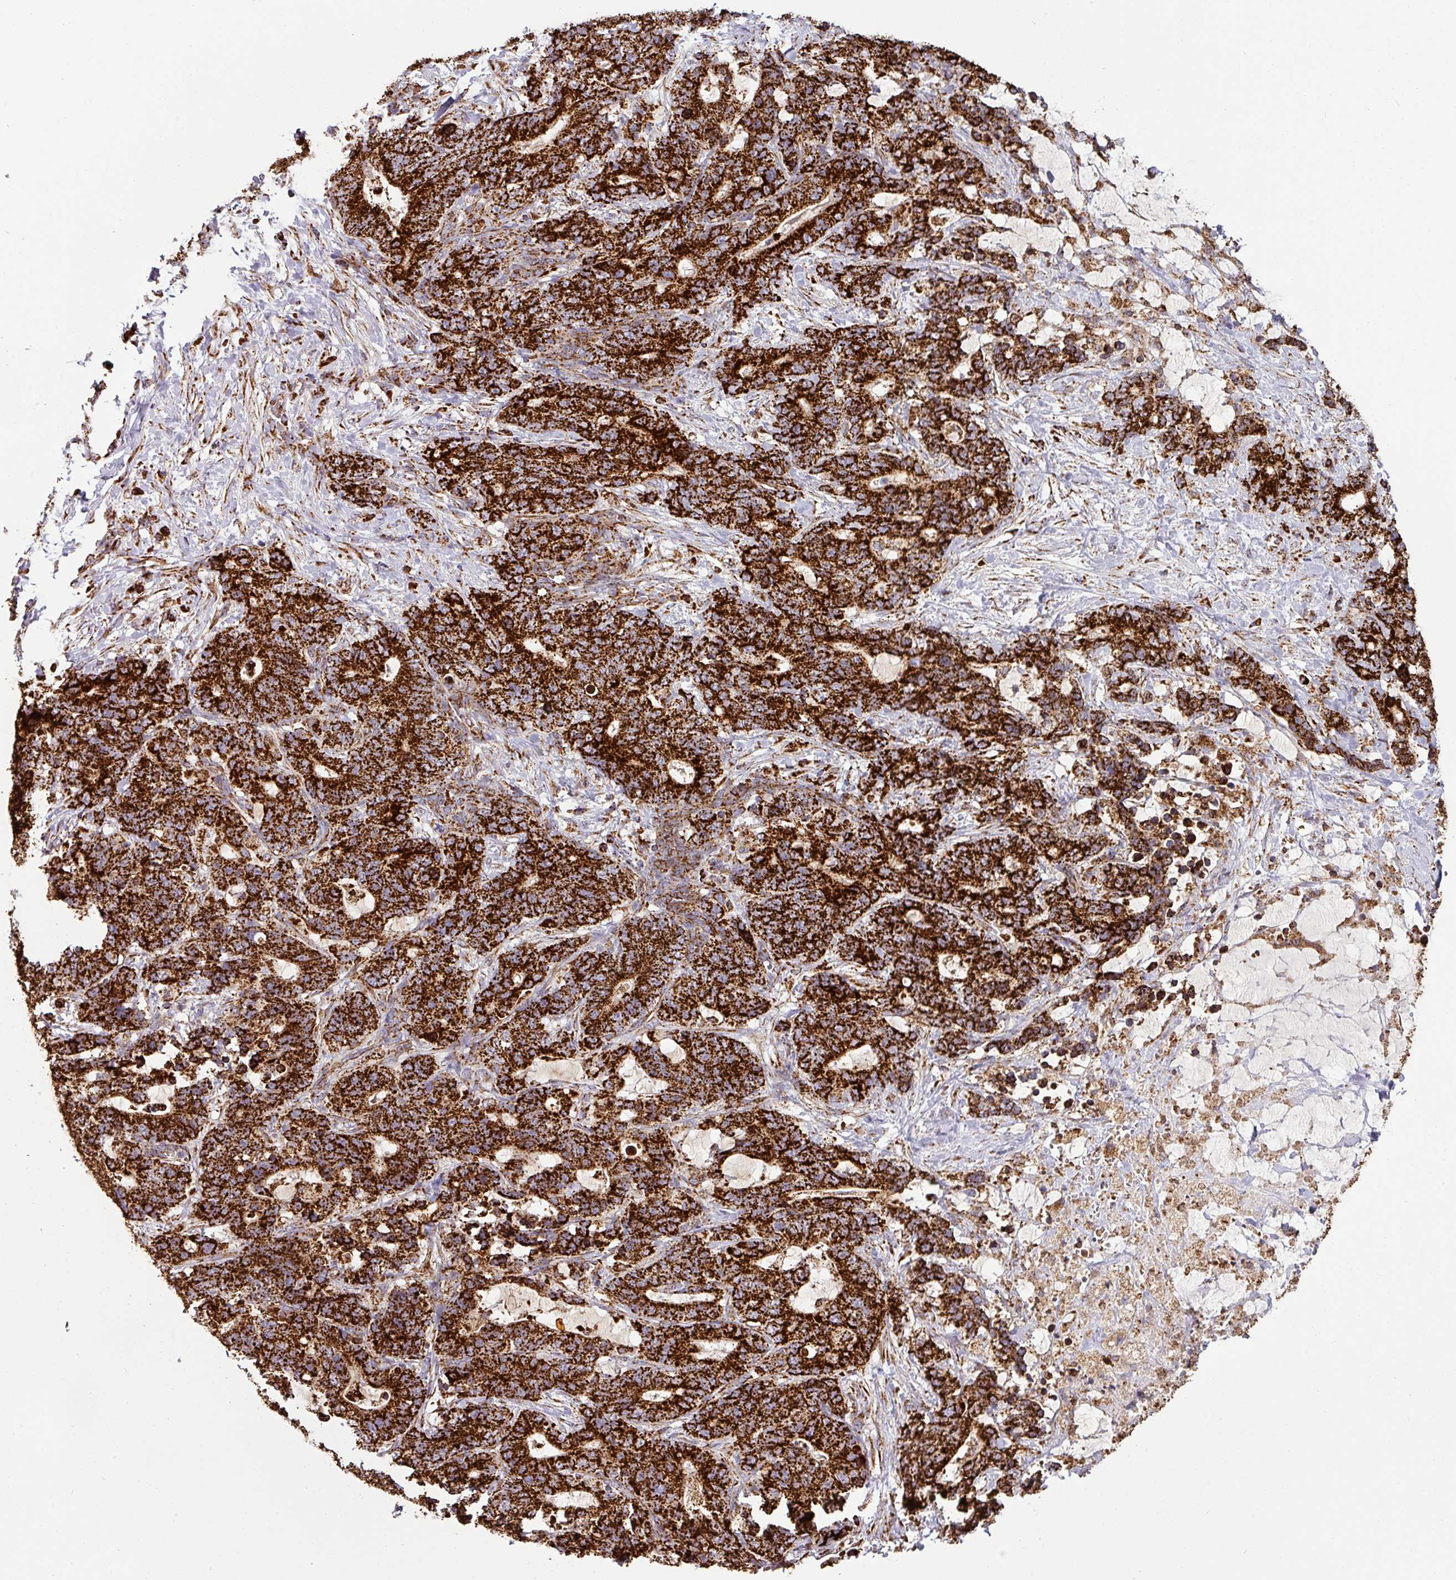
{"staining": {"intensity": "strong", "quantity": ">75%", "location": "cytoplasmic/membranous"}, "tissue": "stomach cancer", "cell_type": "Tumor cells", "image_type": "cancer", "snomed": [{"axis": "morphology", "description": "Normal tissue, NOS"}, {"axis": "morphology", "description": "Adenocarcinoma, NOS"}, {"axis": "topography", "description": "Stomach"}], "caption": "This is an image of immunohistochemistry (IHC) staining of adenocarcinoma (stomach), which shows strong staining in the cytoplasmic/membranous of tumor cells.", "gene": "TRAP1", "patient": {"sex": "female", "age": 64}}